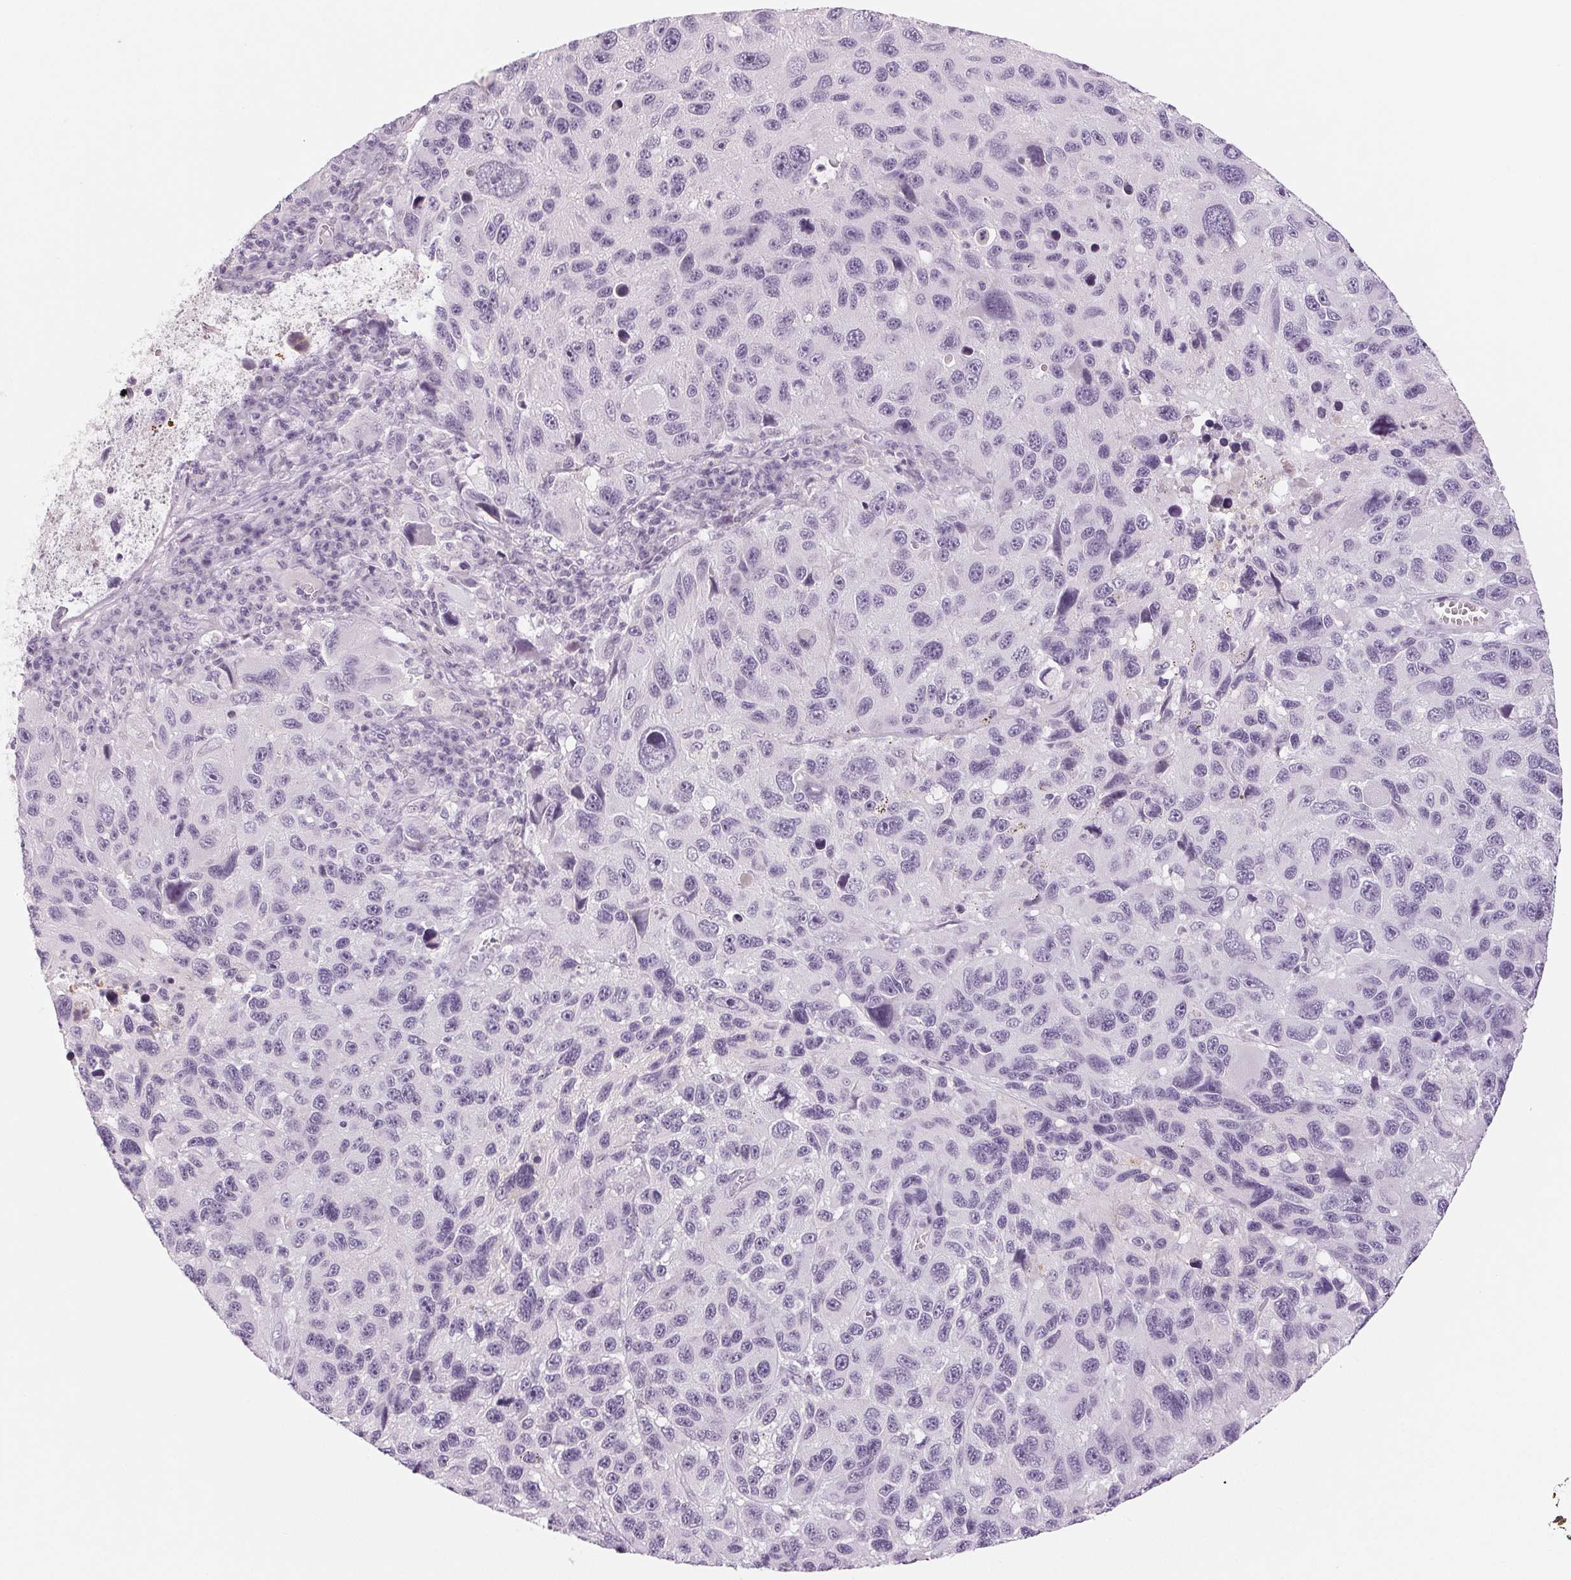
{"staining": {"intensity": "negative", "quantity": "none", "location": "none"}, "tissue": "melanoma", "cell_type": "Tumor cells", "image_type": "cancer", "snomed": [{"axis": "morphology", "description": "Malignant melanoma, NOS"}, {"axis": "topography", "description": "Skin"}], "caption": "Melanoma stained for a protein using IHC reveals no expression tumor cells.", "gene": "EHHADH", "patient": {"sex": "male", "age": 53}}